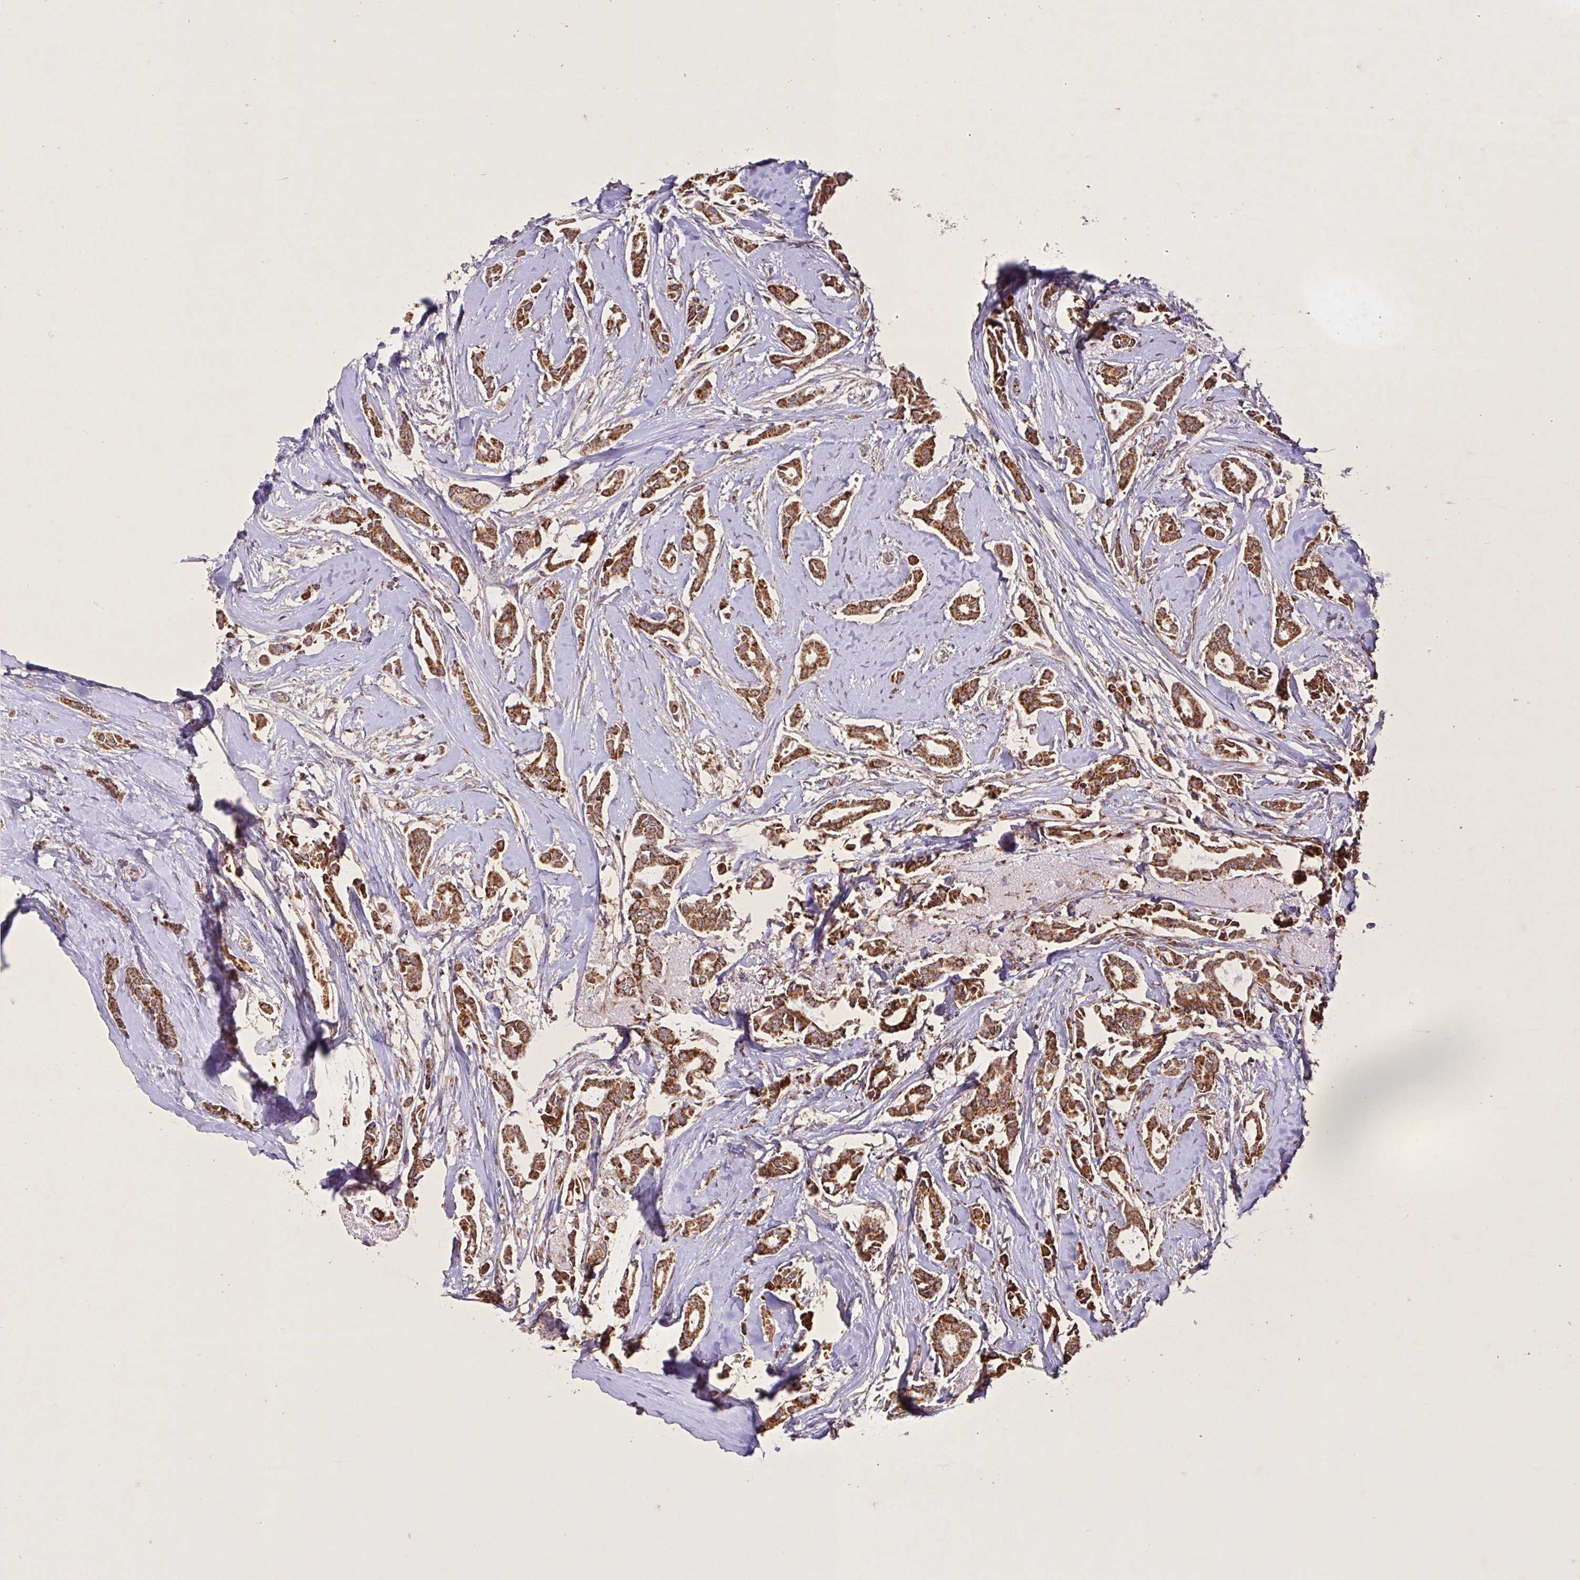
{"staining": {"intensity": "moderate", "quantity": ">75%", "location": "cytoplasmic/membranous"}, "tissue": "breast cancer", "cell_type": "Tumor cells", "image_type": "cancer", "snomed": [{"axis": "morphology", "description": "Duct carcinoma"}, {"axis": "topography", "description": "Breast"}], "caption": "Immunohistochemistry staining of breast intraductal carcinoma, which displays medium levels of moderate cytoplasmic/membranous staining in approximately >75% of tumor cells indicating moderate cytoplasmic/membranous protein staining. The staining was performed using DAB (brown) for protein detection and nuclei were counterstained in hematoxylin (blue).", "gene": "AGK", "patient": {"sex": "female", "age": 64}}